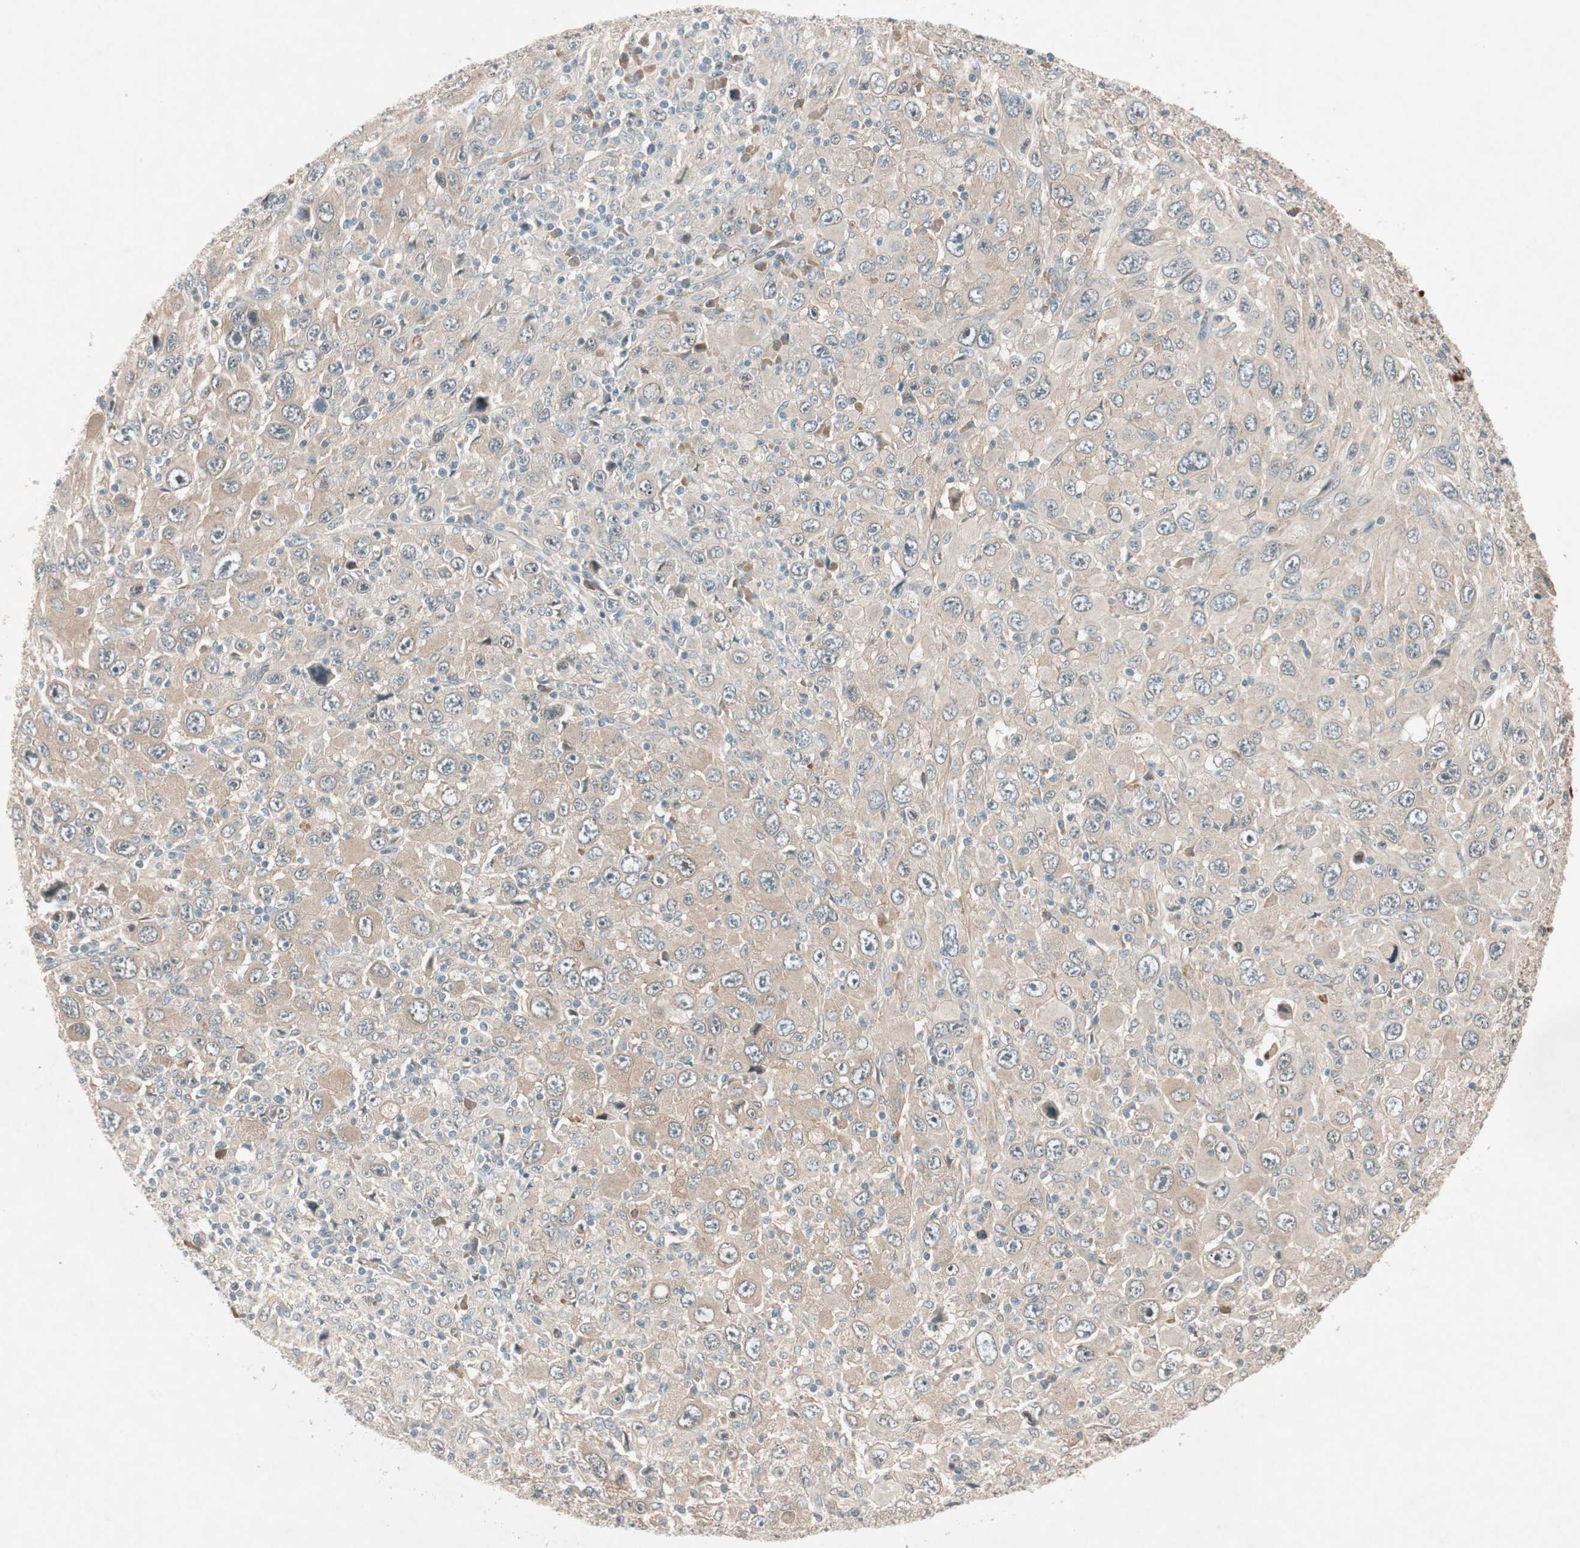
{"staining": {"intensity": "weak", "quantity": "25%-75%", "location": "cytoplasmic/membranous"}, "tissue": "melanoma", "cell_type": "Tumor cells", "image_type": "cancer", "snomed": [{"axis": "morphology", "description": "Malignant melanoma, Metastatic site"}, {"axis": "topography", "description": "Skin"}], "caption": "Human melanoma stained with a protein marker displays weak staining in tumor cells.", "gene": "EPHA6", "patient": {"sex": "female", "age": 56}}